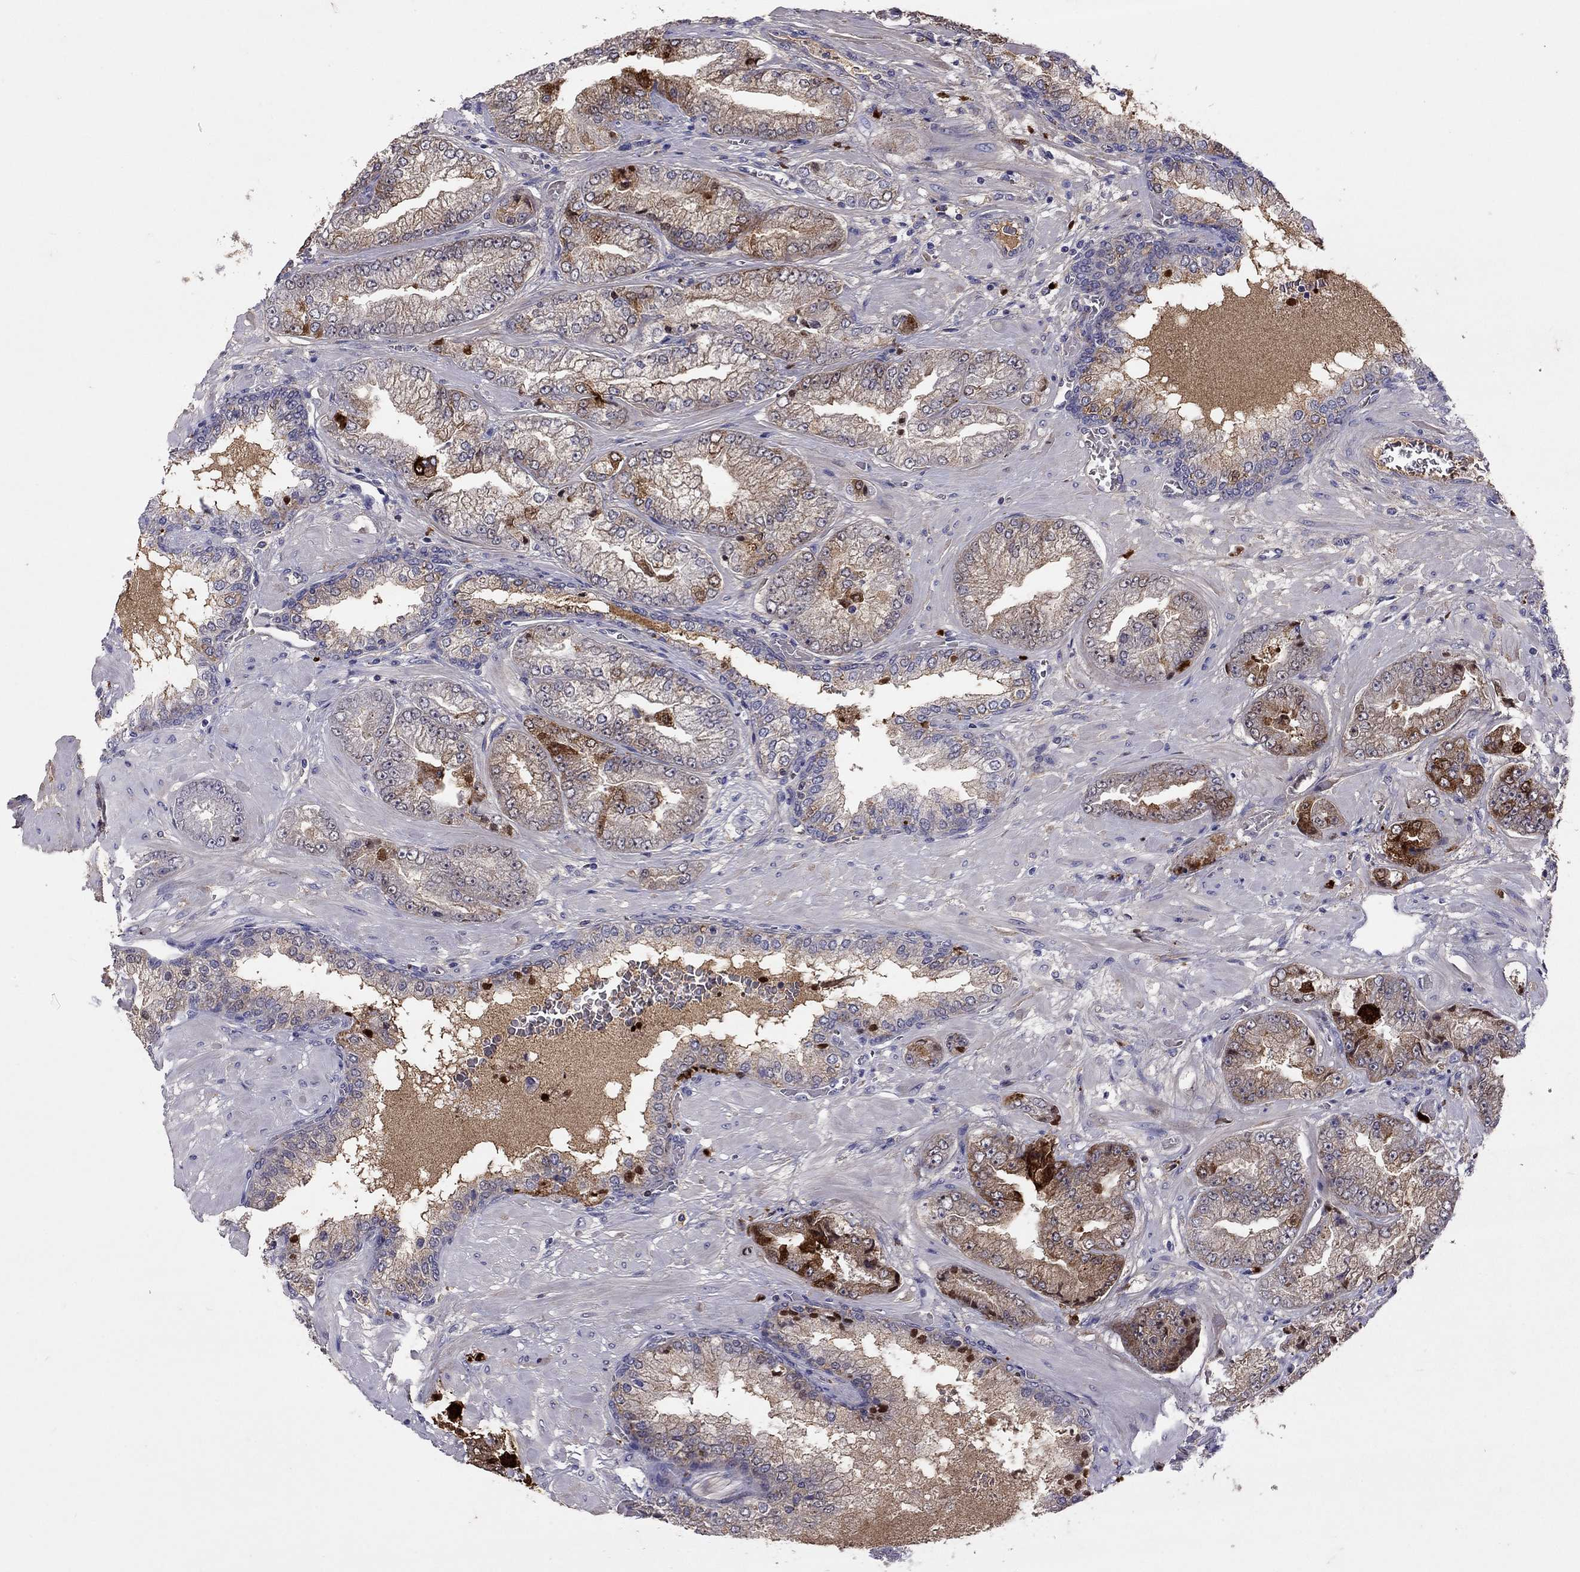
{"staining": {"intensity": "moderate", "quantity": "25%-75%", "location": "cytoplasmic/membranous"}, "tissue": "prostate cancer", "cell_type": "Tumor cells", "image_type": "cancer", "snomed": [{"axis": "morphology", "description": "Adenocarcinoma, Low grade"}, {"axis": "topography", "description": "Prostate"}], "caption": "IHC of human prostate cancer demonstrates medium levels of moderate cytoplasmic/membranous expression in about 25%-75% of tumor cells. The protein of interest is shown in brown color, while the nuclei are stained blue.", "gene": "SERPINA3", "patient": {"sex": "male", "age": 57}}